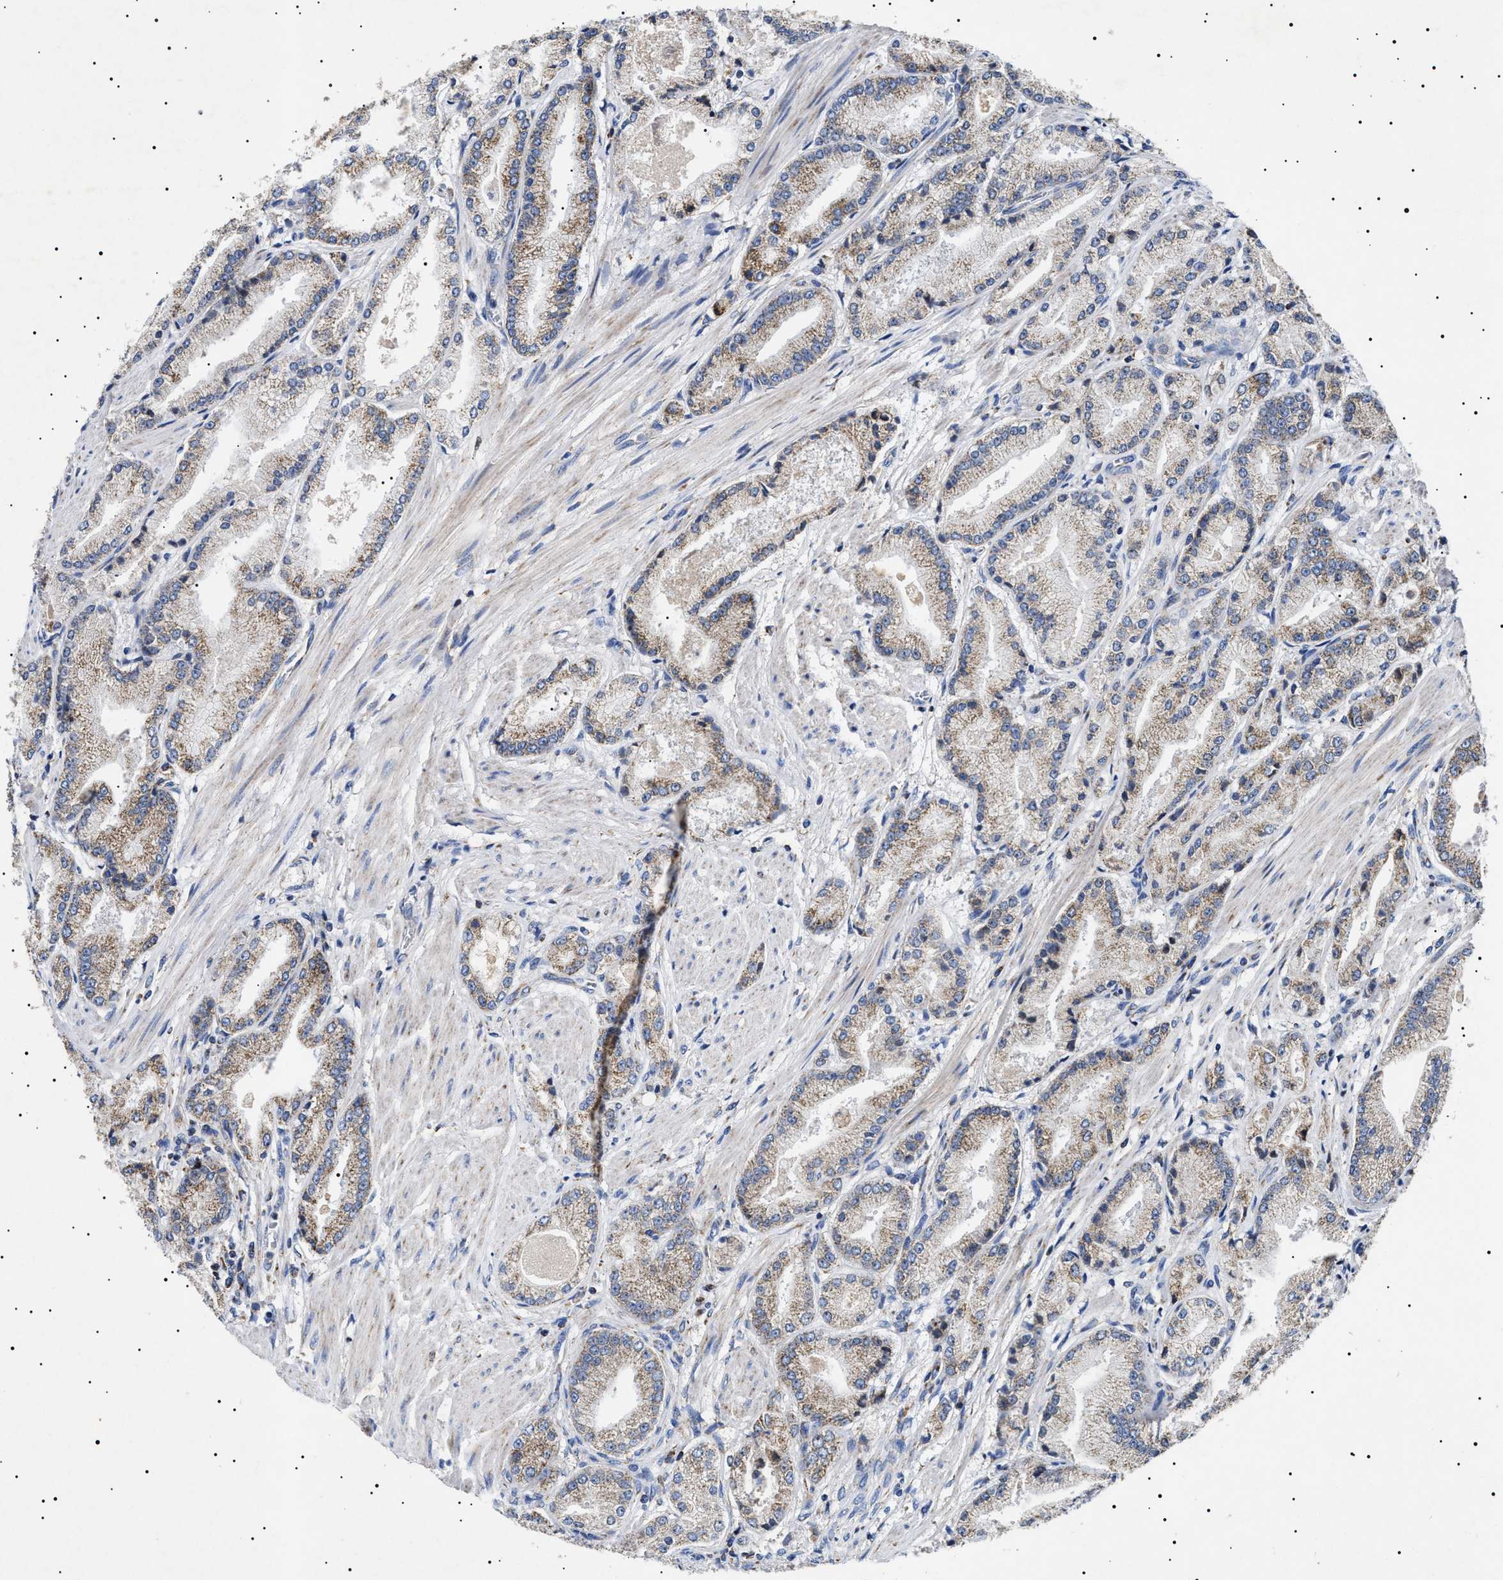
{"staining": {"intensity": "weak", "quantity": "25%-75%", "location": "cytoplasmic/membranous"}, "tissue": "prostate cancer", "cell_type": "Tumor cells", "image_type": "cancer", "snomed": [{"axis": "morphology", "description": "Adenocarcinoma, High grade"}, {"axis": "topography", "description": "Prostate"}], "caption": "Brown immunohistochemical staining in human prostate cancer shows weak cytoplasmic/membranous staining in approximately 25%-75% of tumor cells.", "gene": "CHRDL2", "patient": {"sex": "male", "age": 50}}